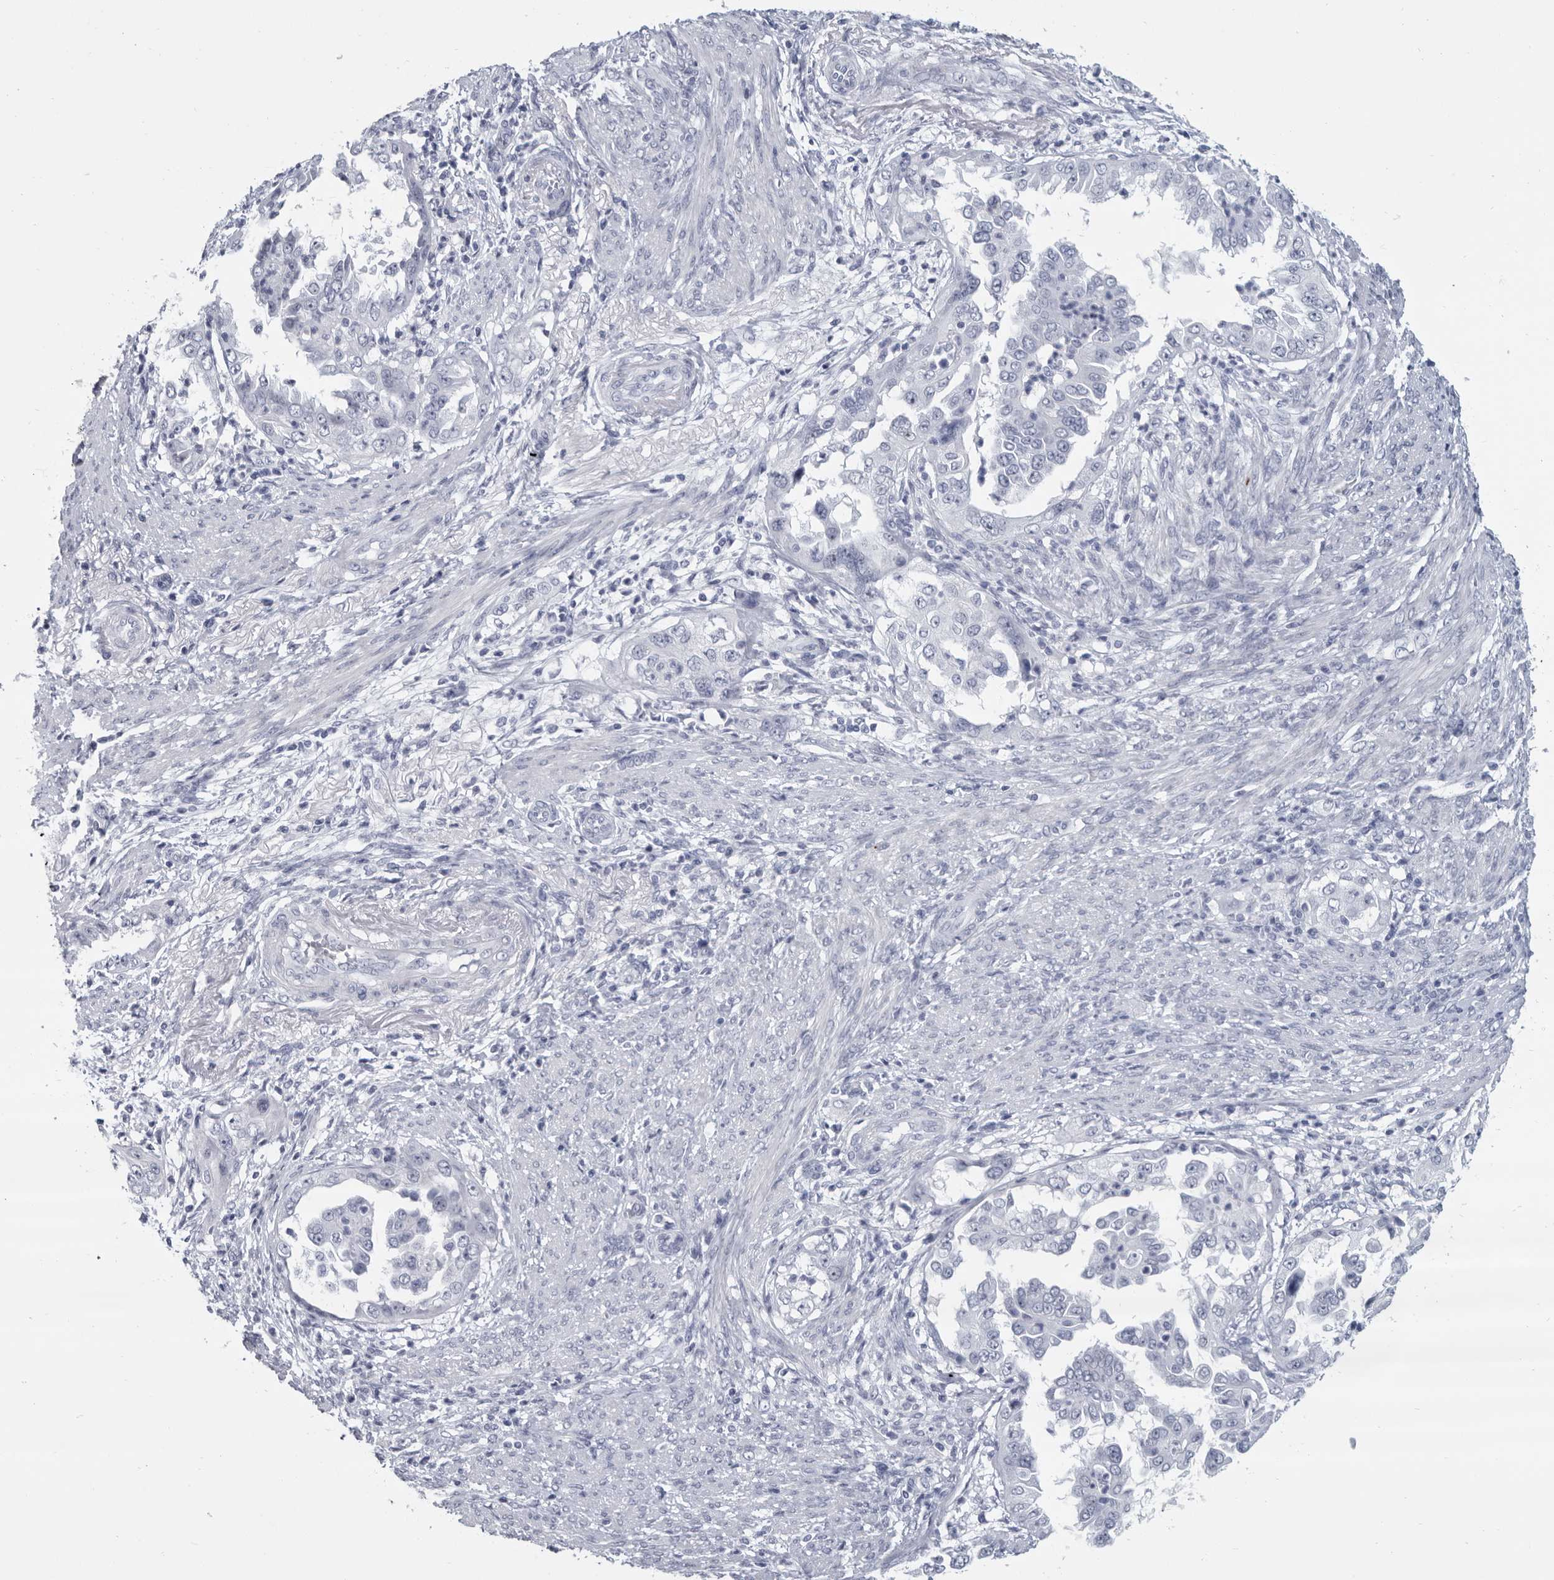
{"staining": {"intensity": "negative", "quantity": "none", "location": "none"}, "tissue": "endometrial cancer", "cell_type": "Tumor cells", "image_type": "cancer", "snomed": [{"axis": "morphology", "description": "Adenocarcinoma, NOS"}, {"axis": "topography", "description": "Endometrium"}], "caption": "This is an immunohistochemistry (IHC) photomicrograph of endometrial adenocarcinoma. There is no expression in tumor cells.", "gene": "WRAP73", "patient": {"sex": "female", "age": 85}}